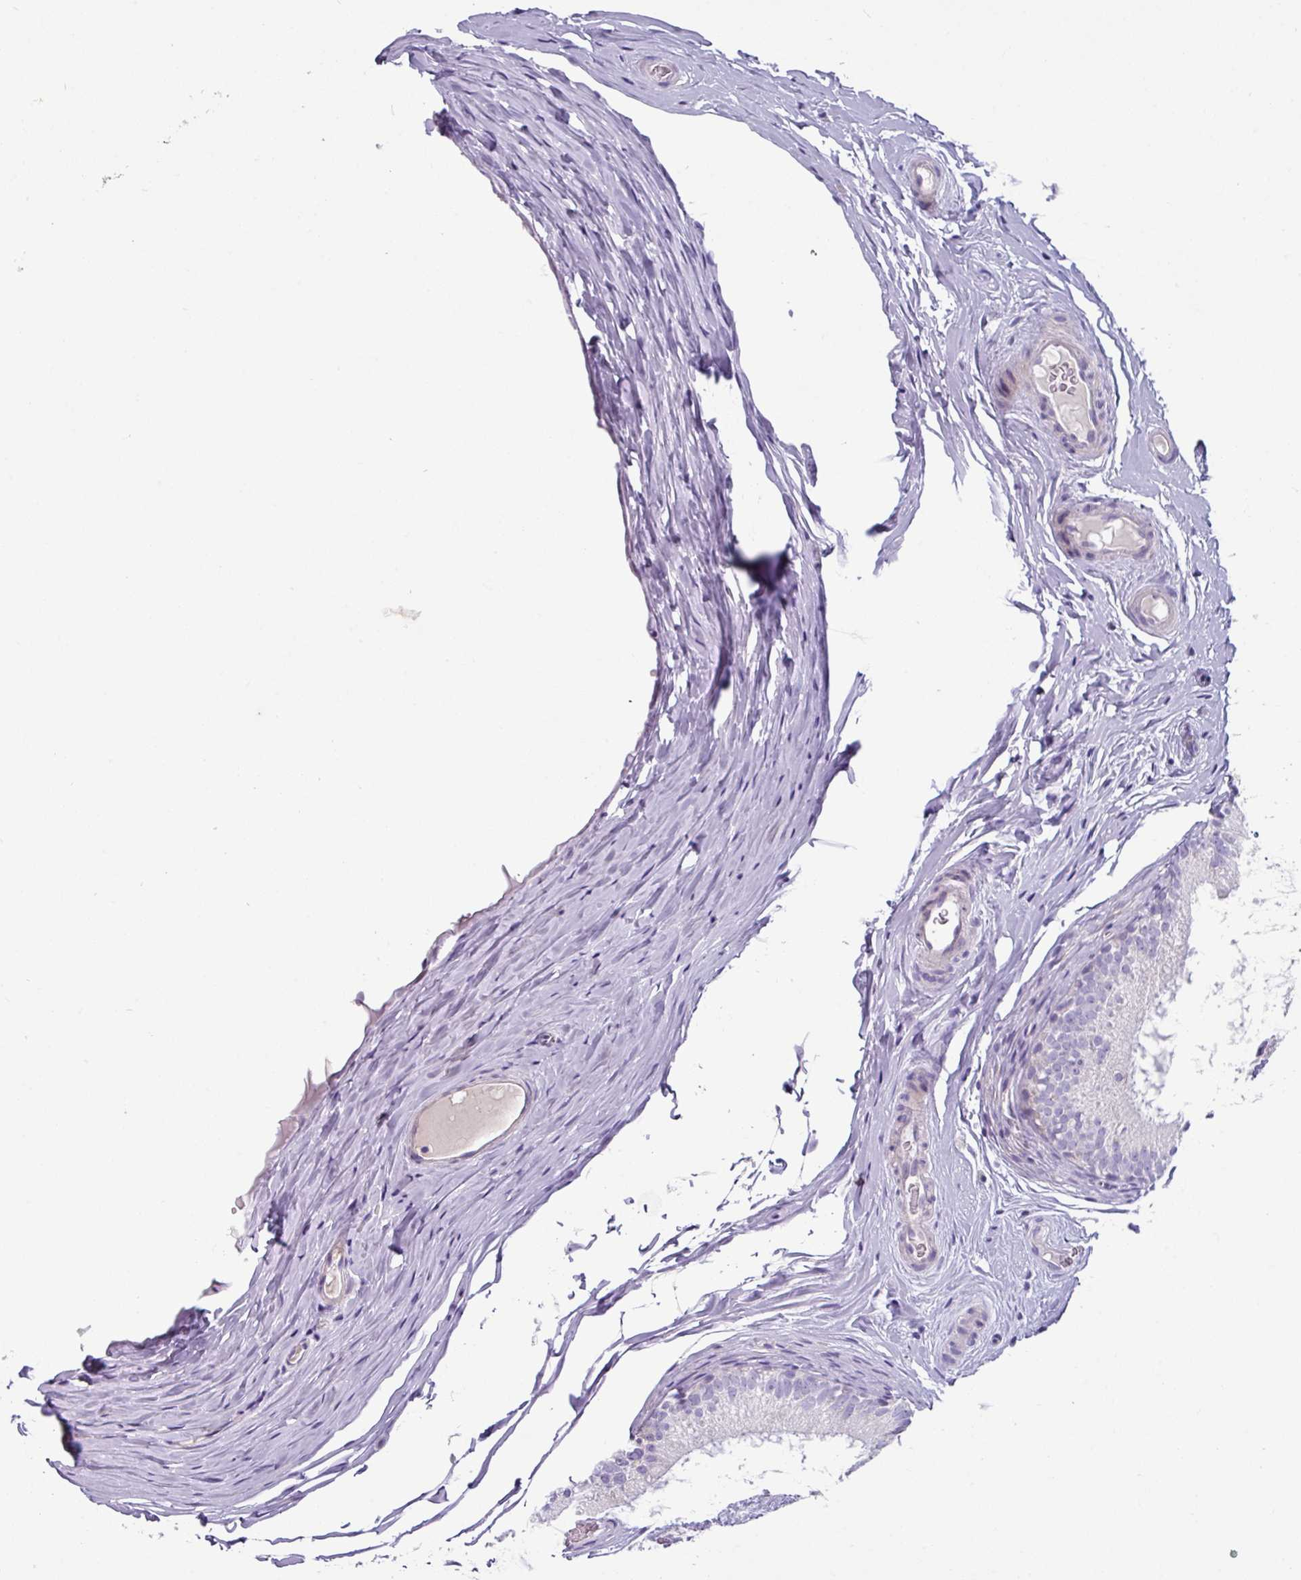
{"staining": {"intensity": "negative", "quantity": "none", "location": "none"}, "tissue": "epididymis", "cell_type": "Glandular cells", "image_type": "normal", "snomed": [{"axis": "morphology", "description": "Normal tissue, NOS"}, {"axis": "topography", "description": "Epididymis"}], "caption": "DAB immunohistochemical staining of normal epididymis reveals no significant staining in glandular cells. Nuclei are stained in blue.", "gene": "RGS16", "patient": {"sex": "male", "age": 25}}